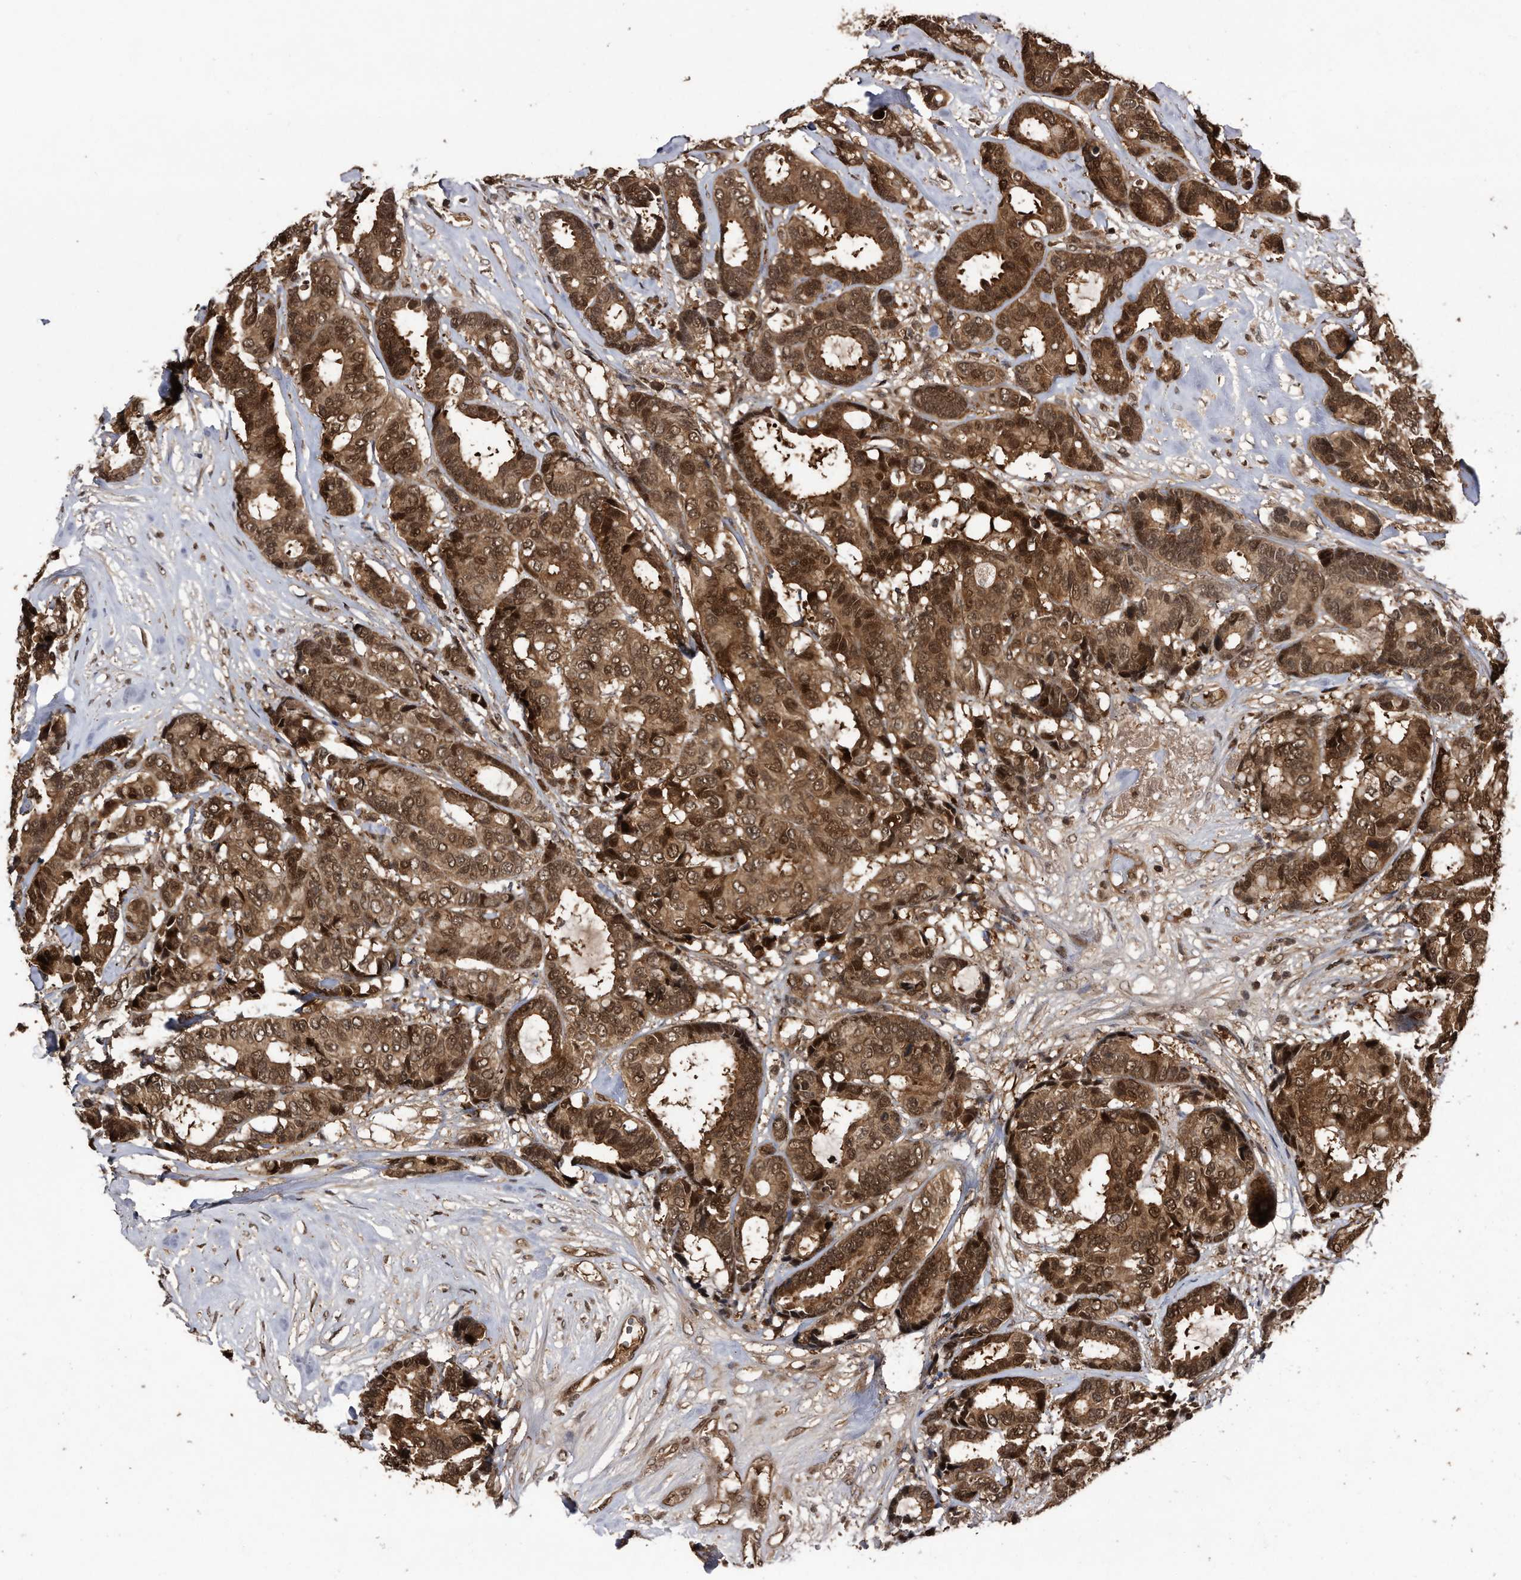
{"staining": {"intensity": "moderate", "quantity": ">75%", "location": "cytoplasmic/membranous,nuclear"}, "tissue": "breast cancer", "cell_type": "Tumor cells", "image_type": "cancer", "snomed": [{"axis": "morphology", "description": "Duct carcinoma"}, {"axis": "topography", "description": "Breast"}], "caption": "Infiltrating ductal carcinoma (breast) tissue shows moderate cytoplasmic/membranous and nuclear staining in approximately >75% of tumor cells, visualized by immunohistochemistry.", "gene": "RAD23B", "patient": {"sex": "female", "age": 87}}